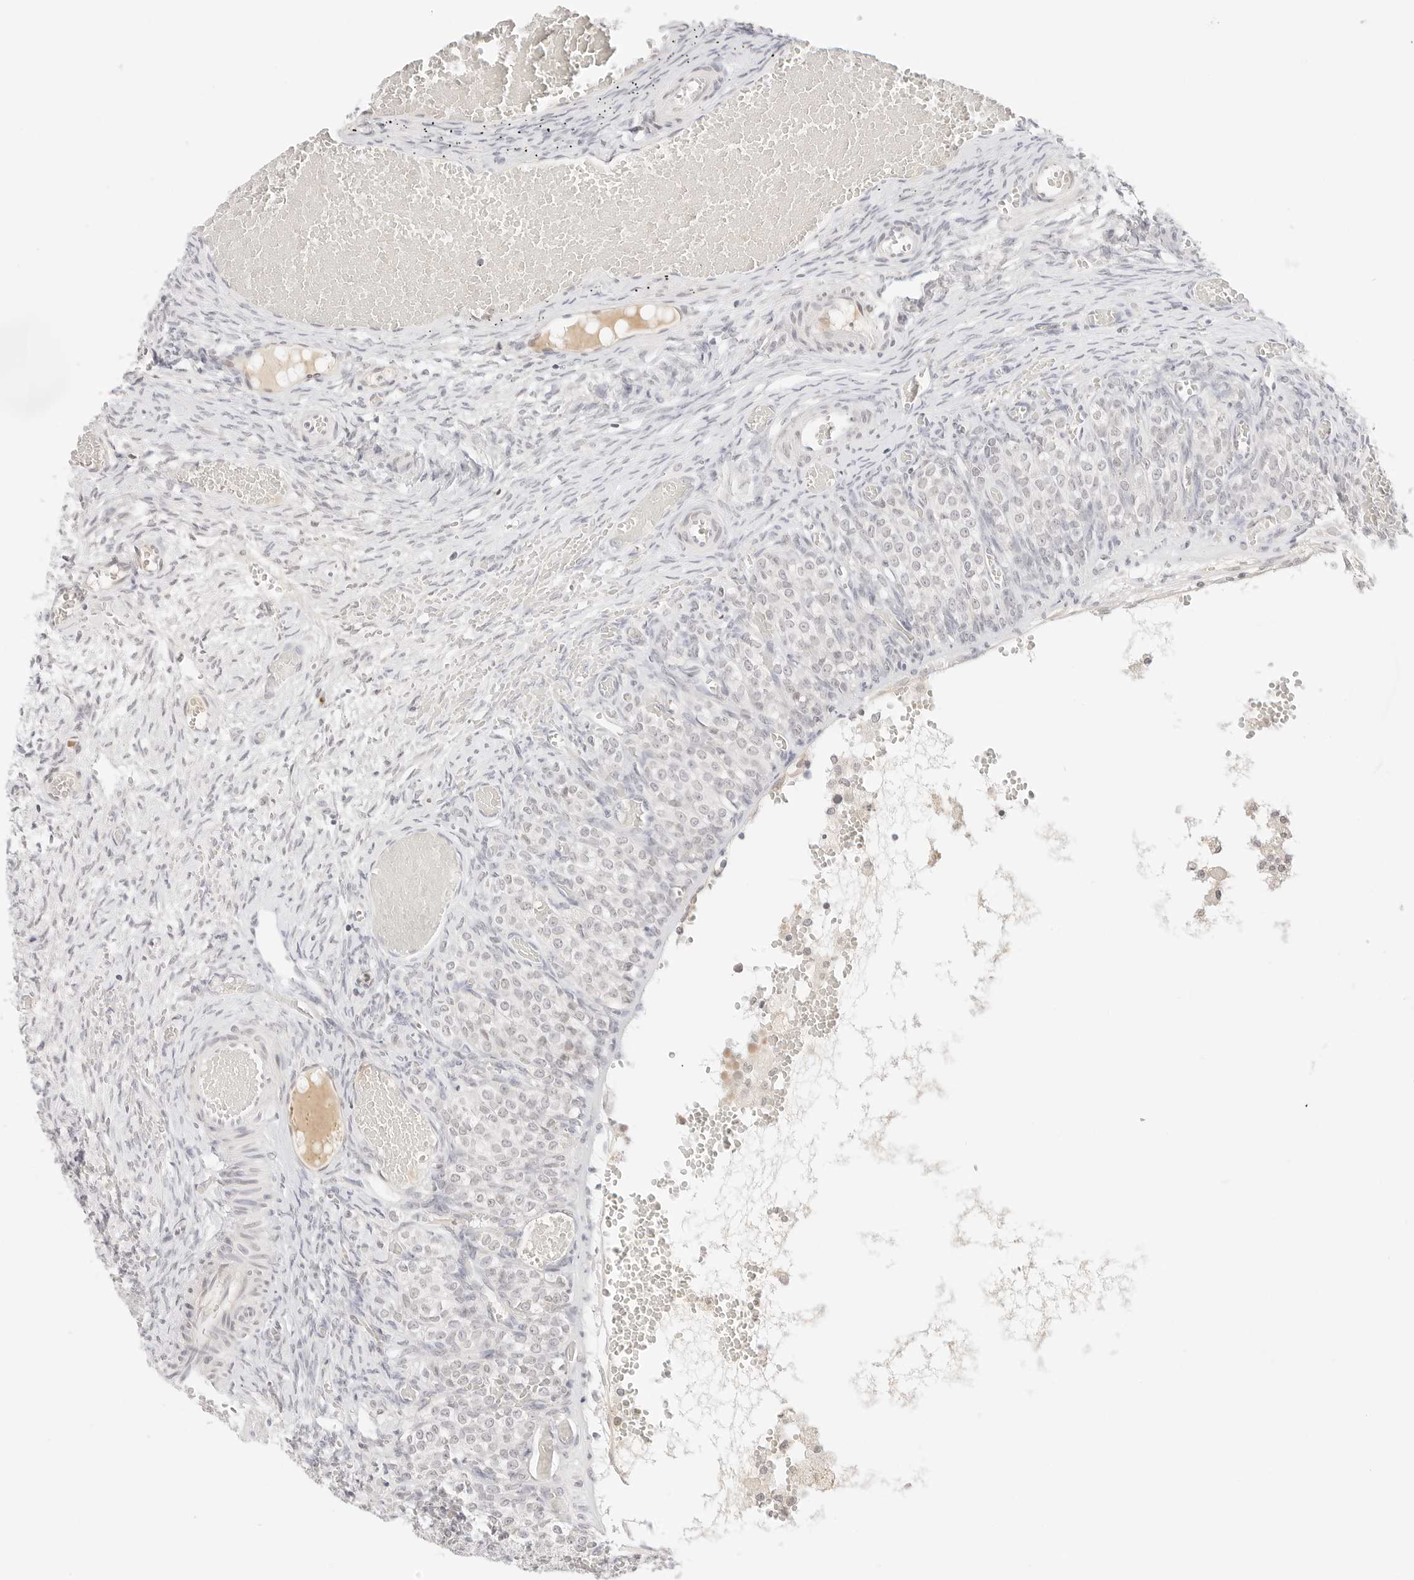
{"staining": {"intensity": "negative", "quantity": "none", "location": "none"}, "tissue": "ovary", "cell_type": "Ovarian stroma cells", "image_type": "normal", "snomed": [{"axis": "morphology", "description": "Adenocarcinoma, NOS"}, {"axis": "topography", "description": "Endometrium"}], "caption": "Immunohistochemistry photomicrograph of normal ovary: human ovary stained with DAB (3,3'-diaminobenzidine) displays no significant protein positivity in ovarian stroma cells.", "gene": "XKR4", "patient": {"sex": "female", "age": 32}}